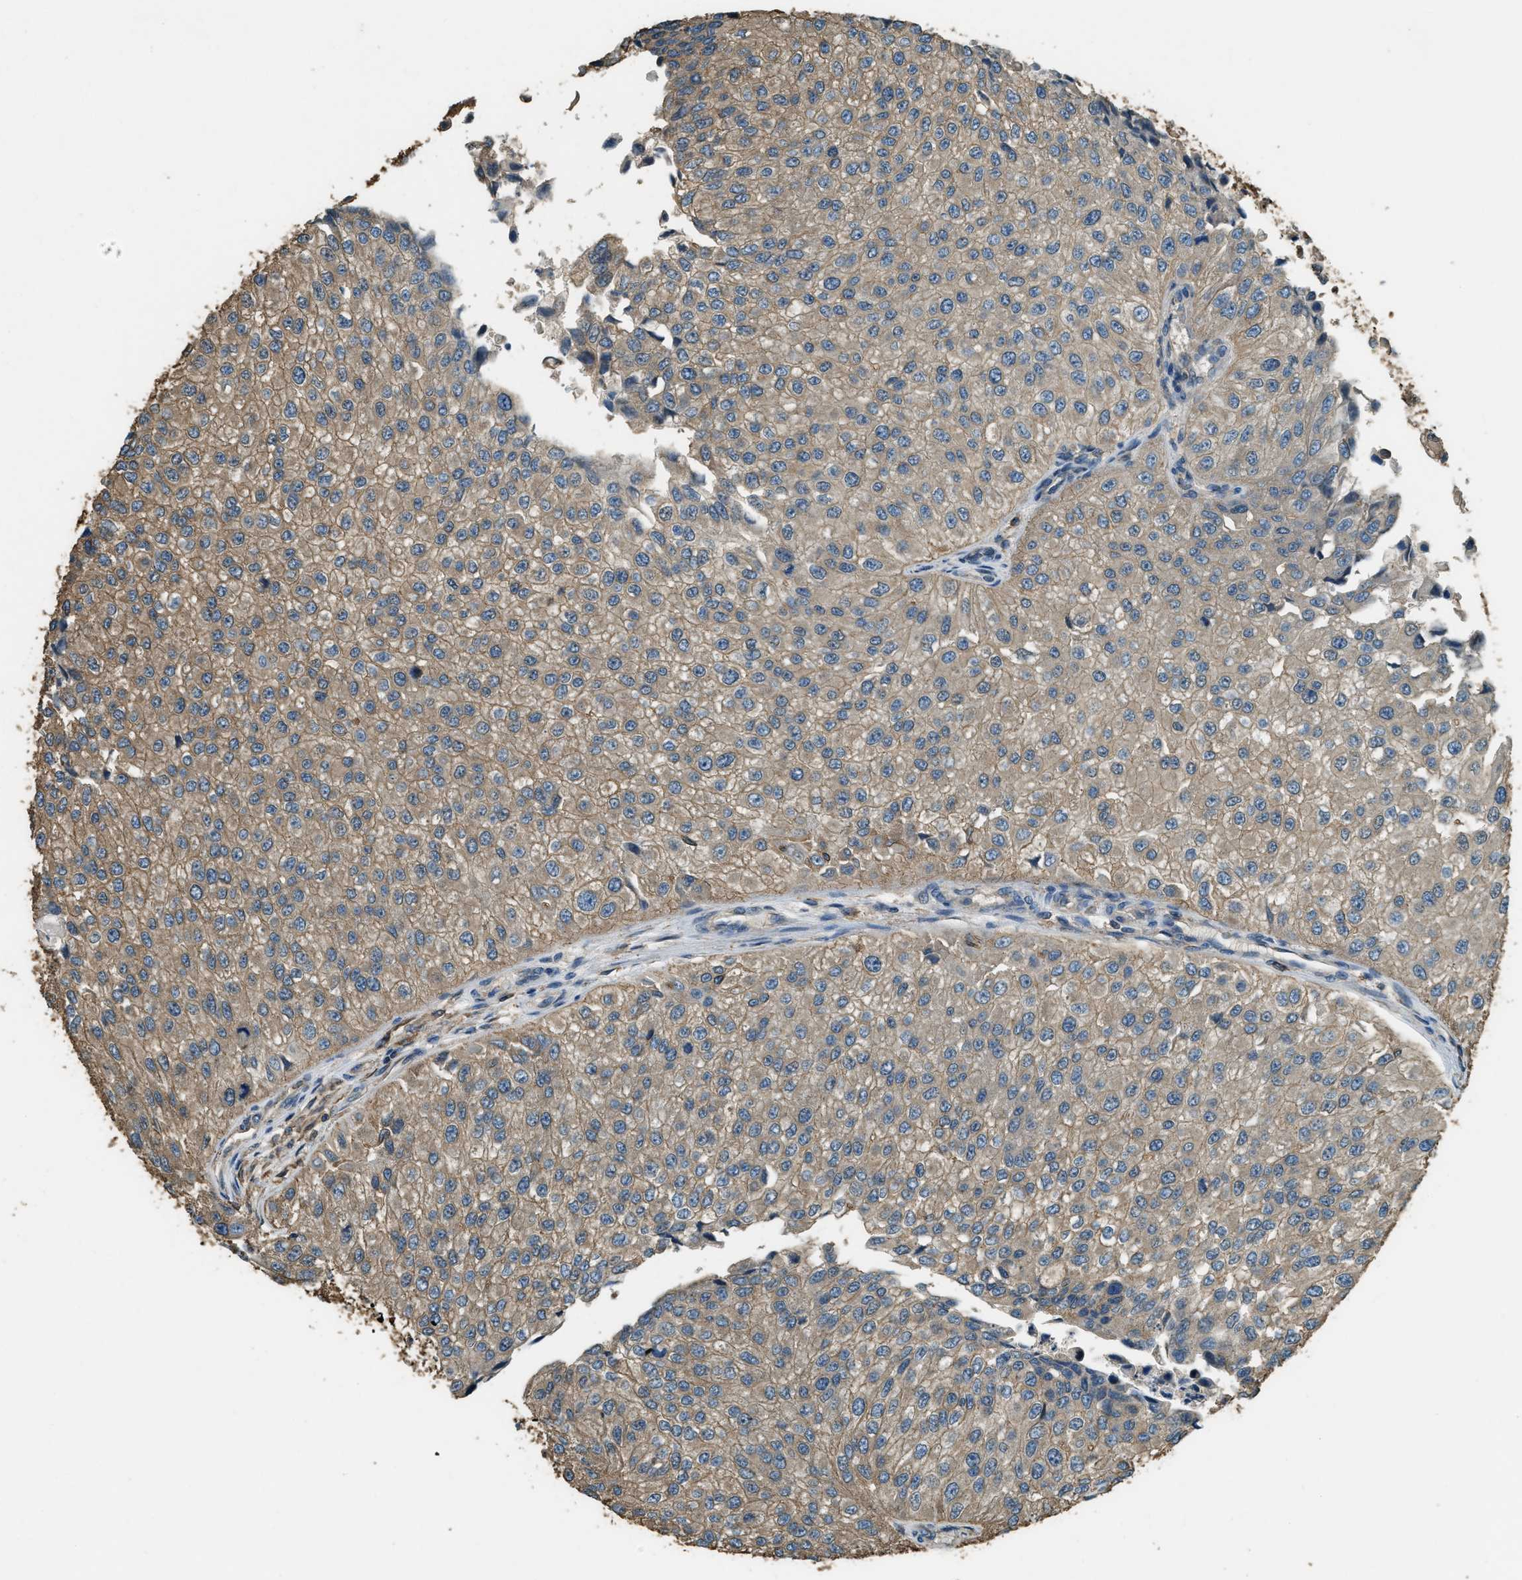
{"staining": {"intensity": "weak", "quantity": ">75%", "location": "cytoplasmic/membranous"}, "tissue": "urothelial cancer", "cell_type": "Tumor cells", "image_type": "cancer", "snomed": [{"axis": "morphology", "description": "Urothelial carcinoma, High grade"}, {"axis": "topography", "description": "Kidney"}, {"axis": "topography", "description": "Urinary bladder"}], "caption": "A photomicrograph of human high-grade urothelial carcinoma stained for a protein demonstrates weak cytoplasmic/membranous brown staining in tumor cells. Ihc stains the protein in brown and the nuclei are stained blue.", "gene": "ERGIC1", "patient": {"sex": "male", "age": 77}}